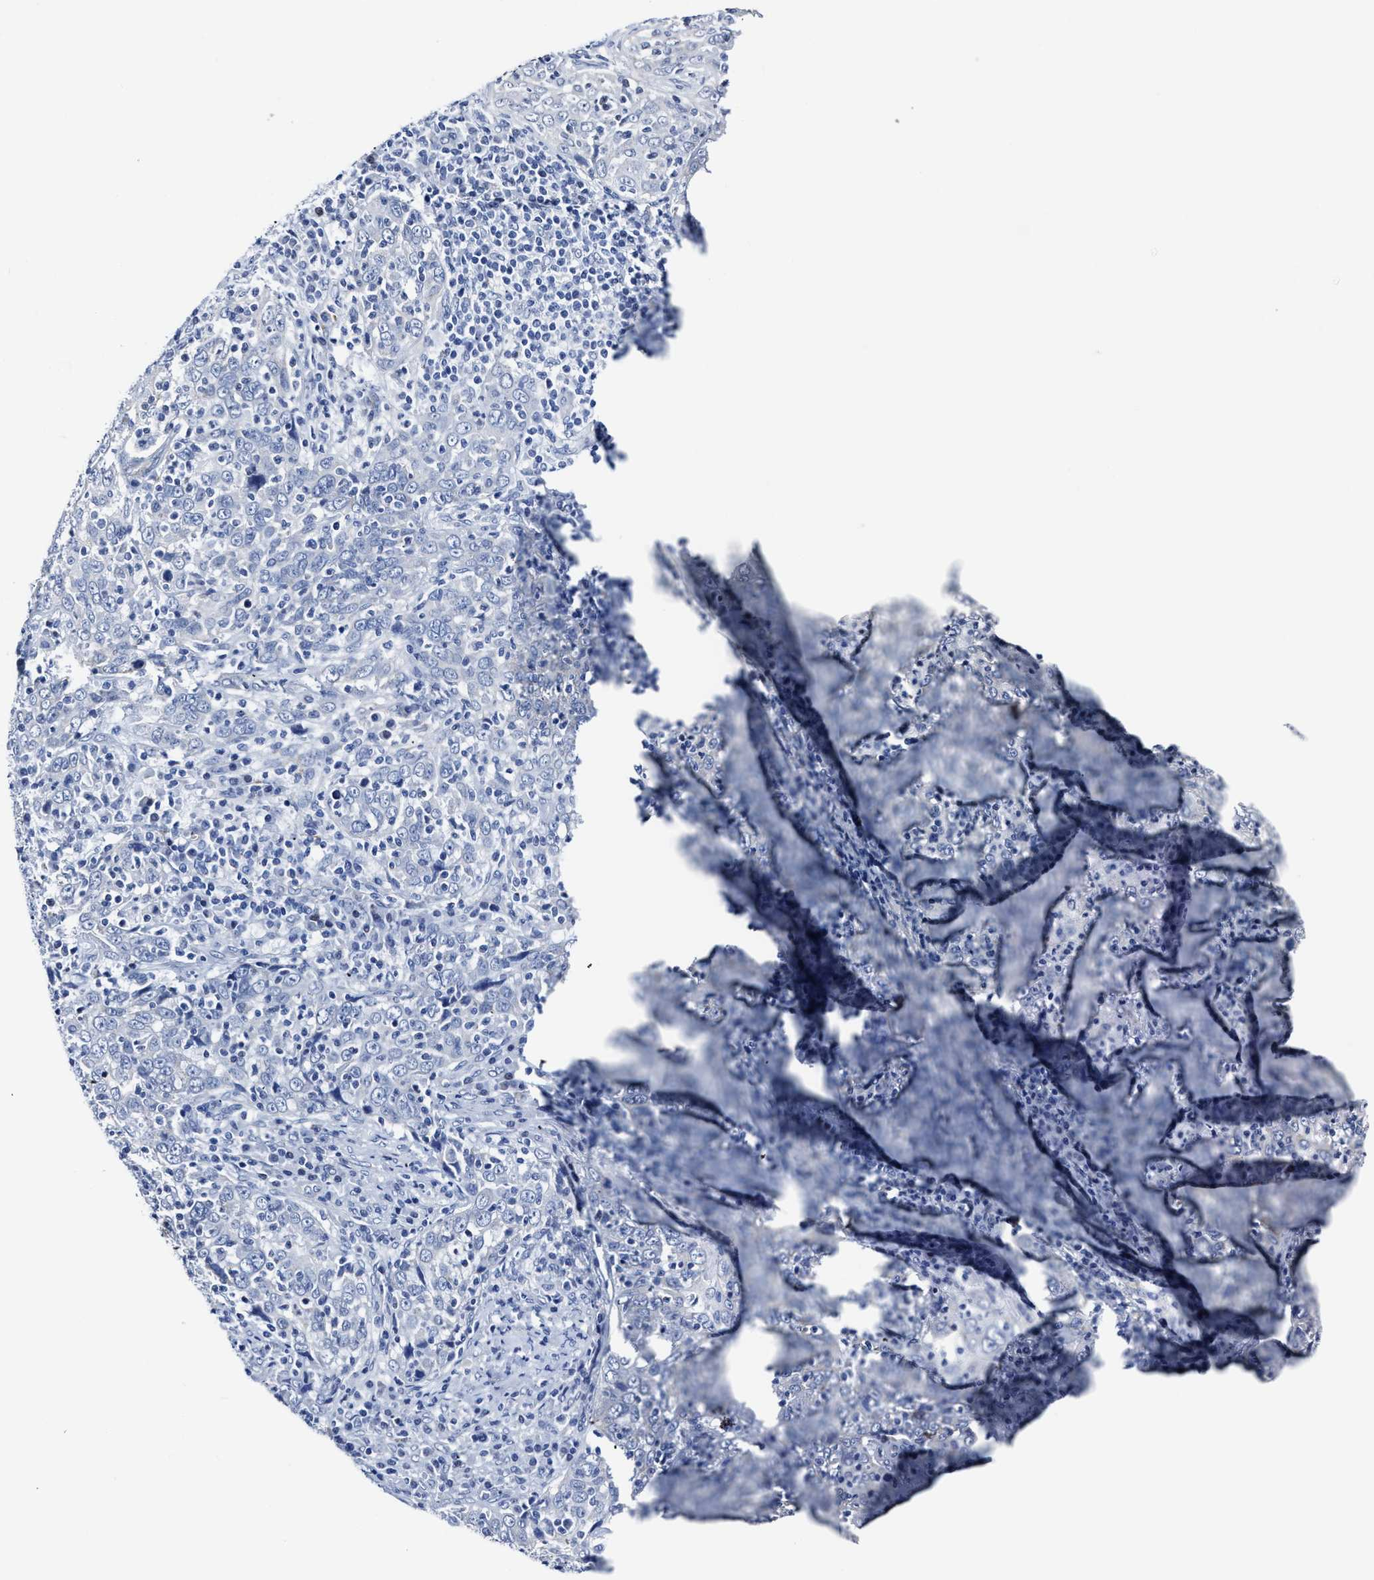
{"staining": {"intensity": "negative", "quantity": "none", "location": "none"}, "tissue": "cervical cancer", "cell_type": "Tumor cells", "image_type": "cancer", "snomed": [{"axis": "morphology", "description": "Squamous cell carcinoma, NOS"}, {"axis": "topography", "description": "Cervix"}], "caption": "Tumor cells show no significant staining in cervical squamous cell carcinoma.", "gene": "KCNMB3", "patient": {"sex": "female", "age": 46}}